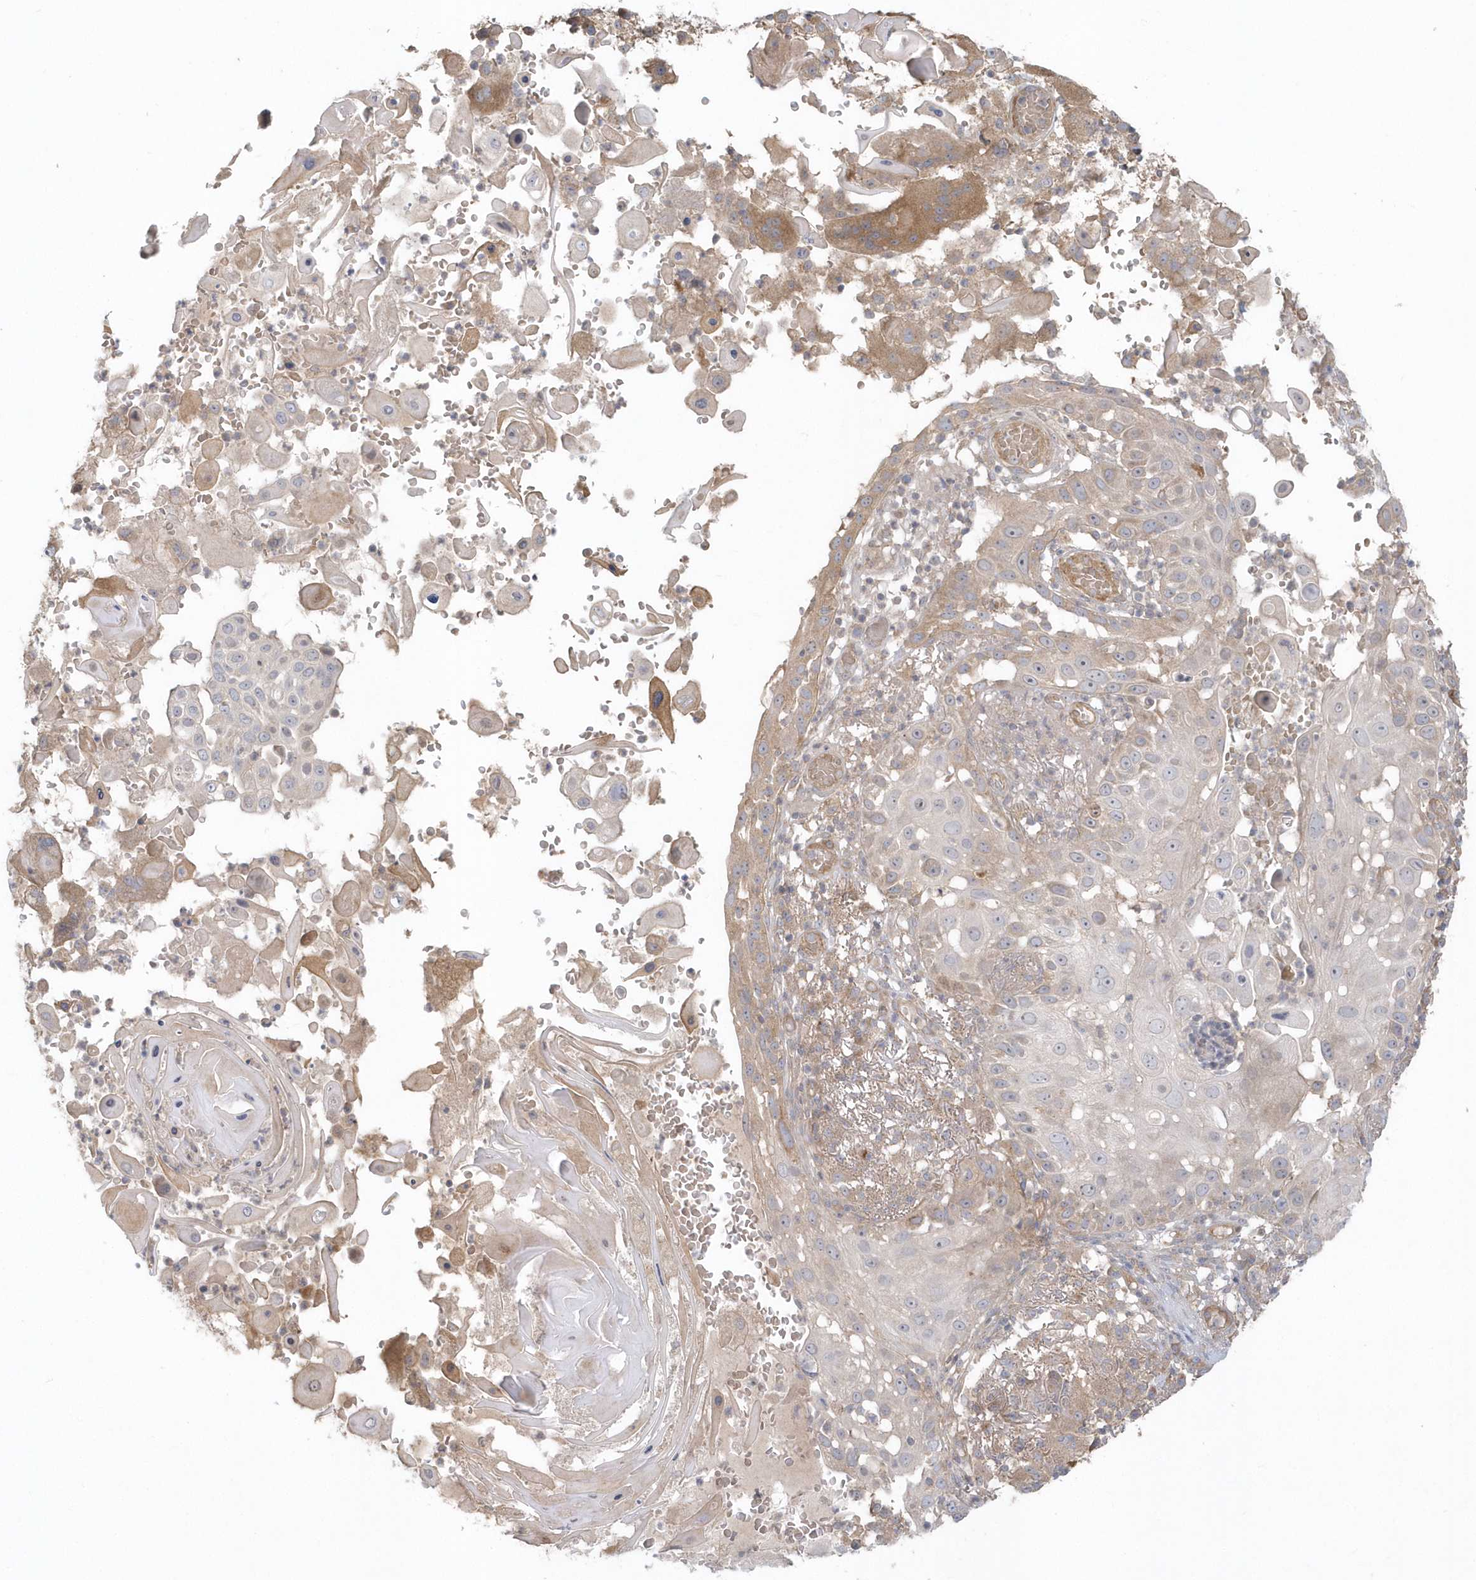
{"staining": {"intensity": "negative", "quantity": "none", "location": "none"}, "tissue": "skin cancer", "cell_type": "Tumor cells", "image_type": "cancer", "snomed": [{"axis": "morphology", "description": "Squamous cell carcinoma, NOS"}, {"axis": "topography", "description": "Skin"}], "caption": "Tumor cells show no significant expression in squamous cell carcinoma (skin).", "gene": "ACTR1A", "patient": {"sex": "female", "age": 44}}